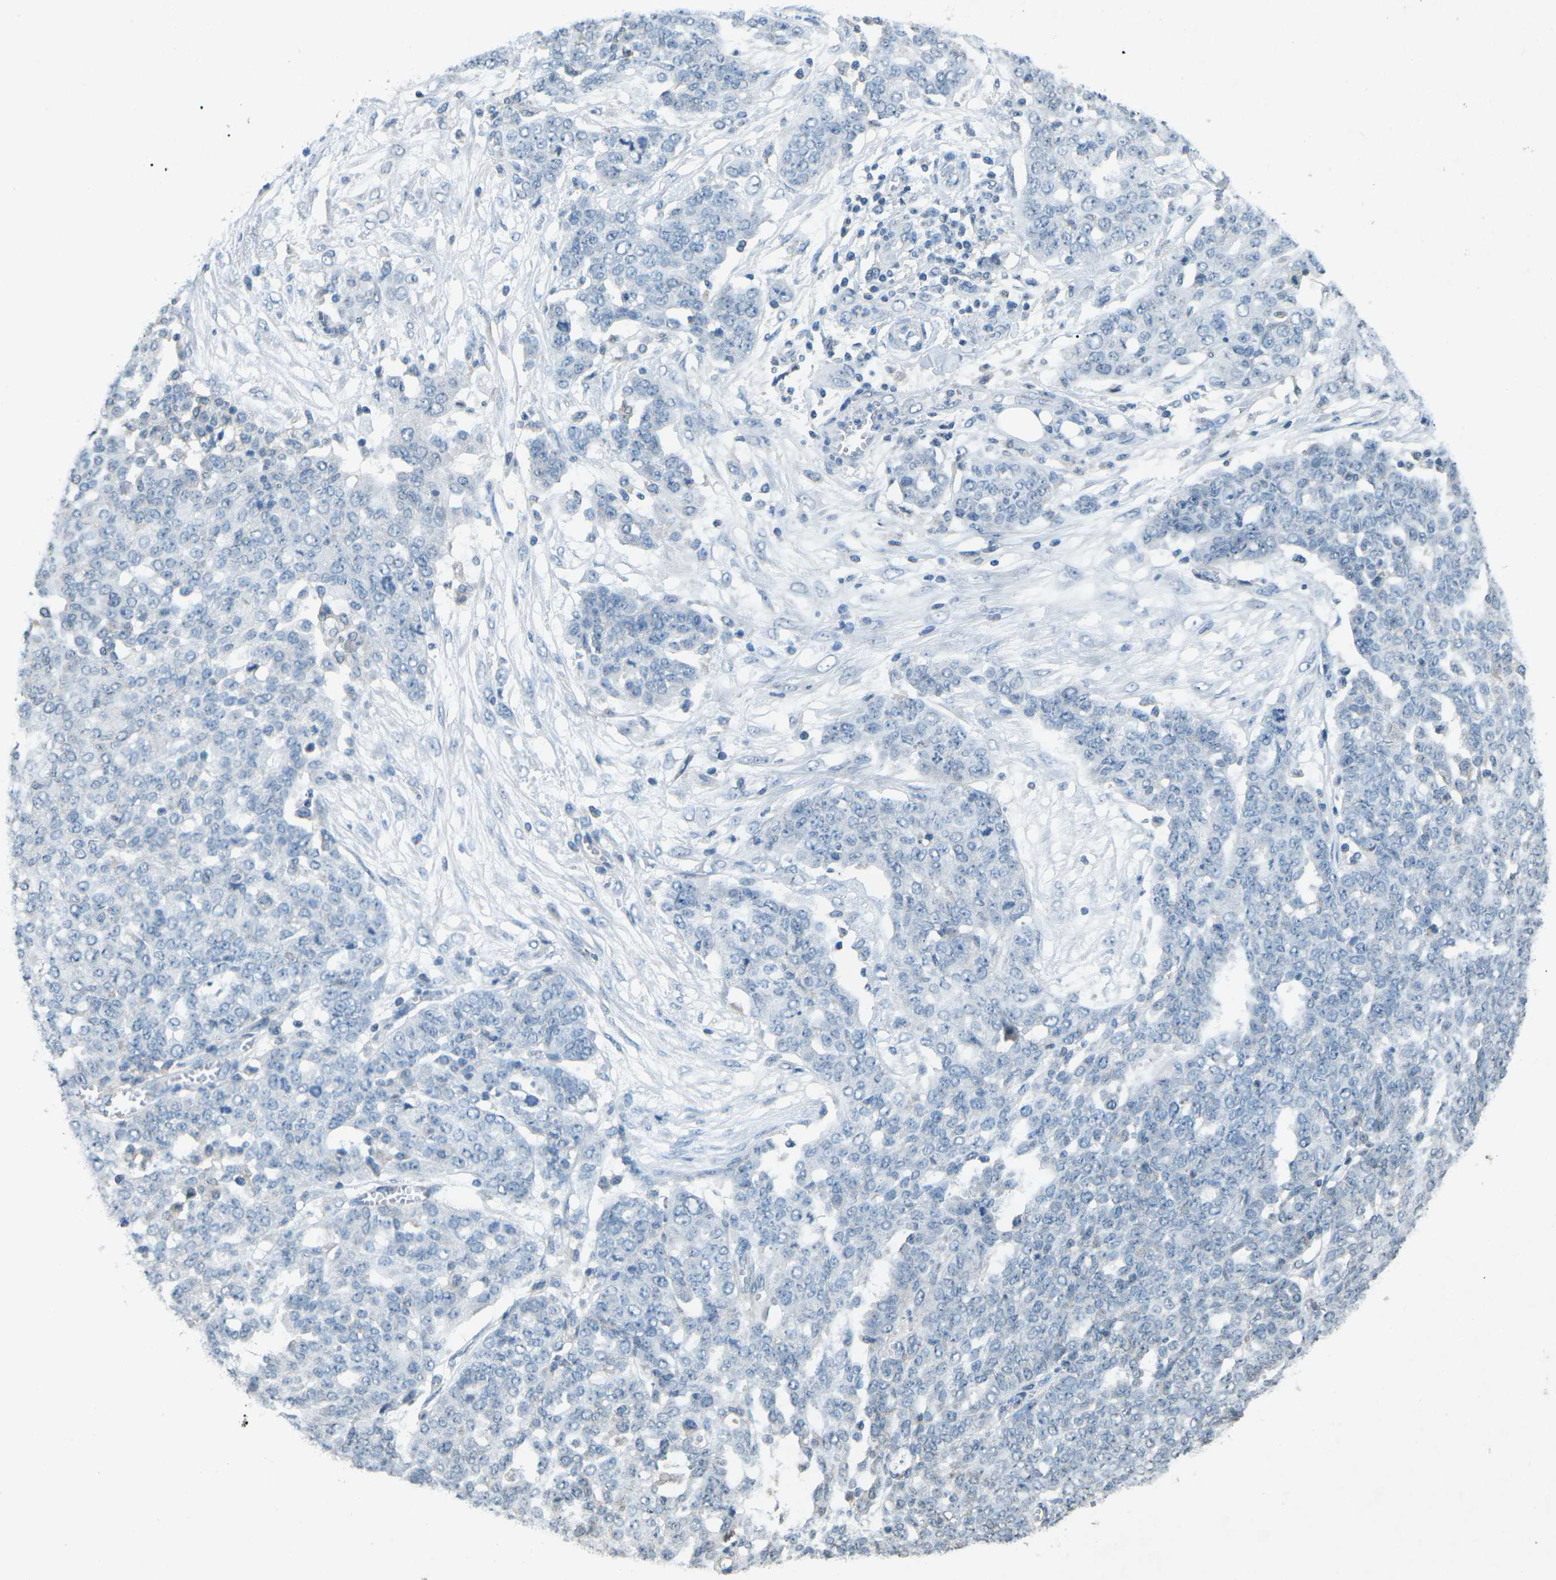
{"staining": {"intensity": "negative", "quantity": "none", "location": "none"}, "tissue": "ovarian cancer", "cell_type": "Tumor cells", "image_type": "cancer", "snomed": [{"axis": "morphology", "description": "Cystadenocarcinoma, serous, NOS"}, {"axis": "topography", "description": "Soft tissue"}, {"axis": "topography", "description": "Ovary"}], "caption": "Protein analysis of ovarian serous cystadenocarcinoma shows no significant positivity in tumor cells.", "gene": "TFR2", "patient": {"sex": "female", "age": 57}}